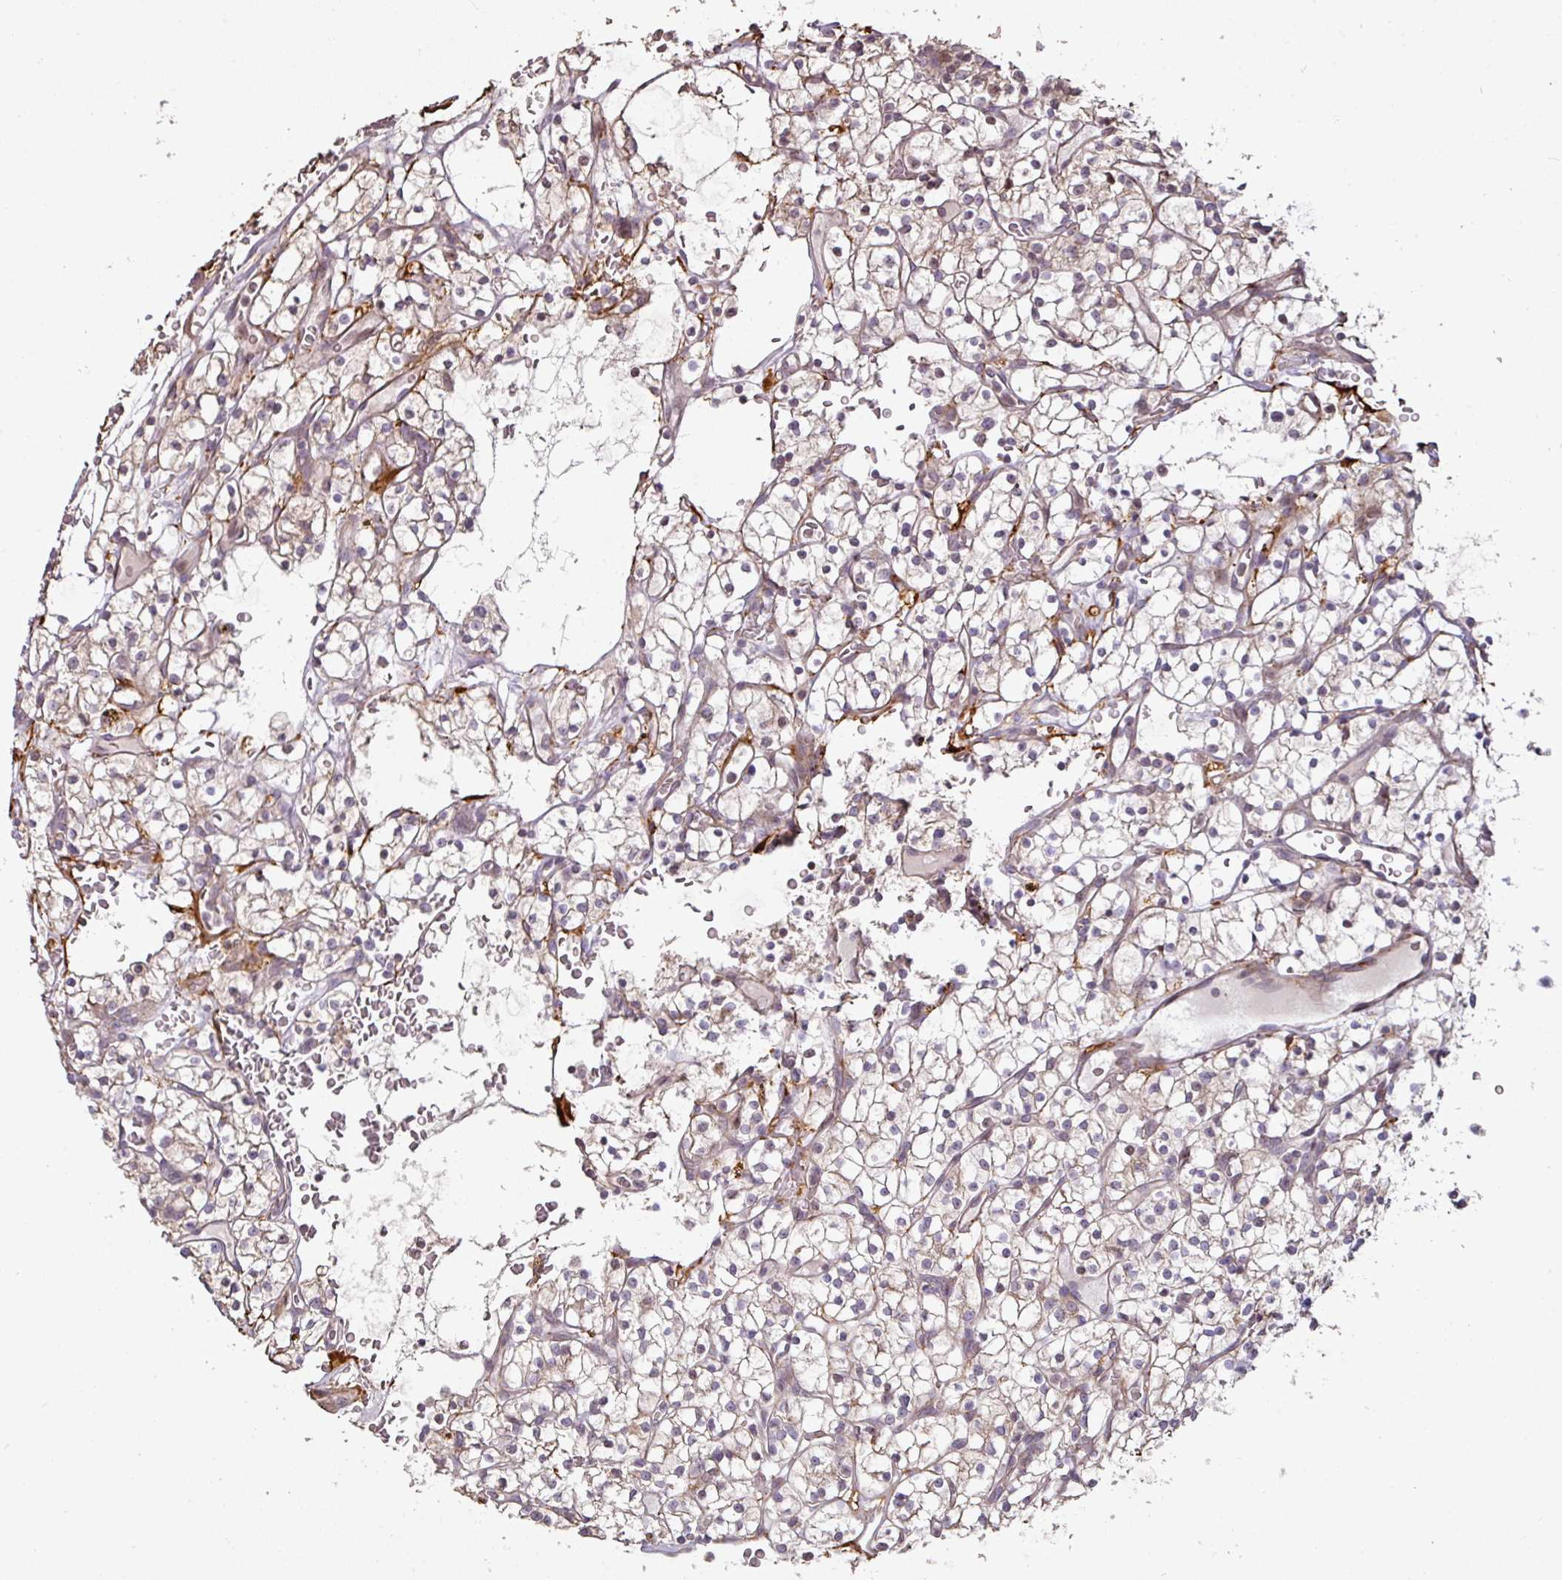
{"staining": {"intensity": "weak", "quantity": "25%-75%", "location": "cytoplasmic/membranous"}, "tissue": "renal cancer", "cell_type": "Tumor cells", "image_type": "cancer", "snomed": [{"axis": "morphology", "description": "Adenocarcinoma, NOS"}, {"axis": "topography", "description": "Kidney"}], "caption": "Immunohistochemical staining of adenocarcinoma (renal) exhibits low levels of weak cytoplasmic/membranous staining in about 25%-75% of tumor cells.", "gene": "CXCR5", "patient": {"sex": "female", "age": 64}}